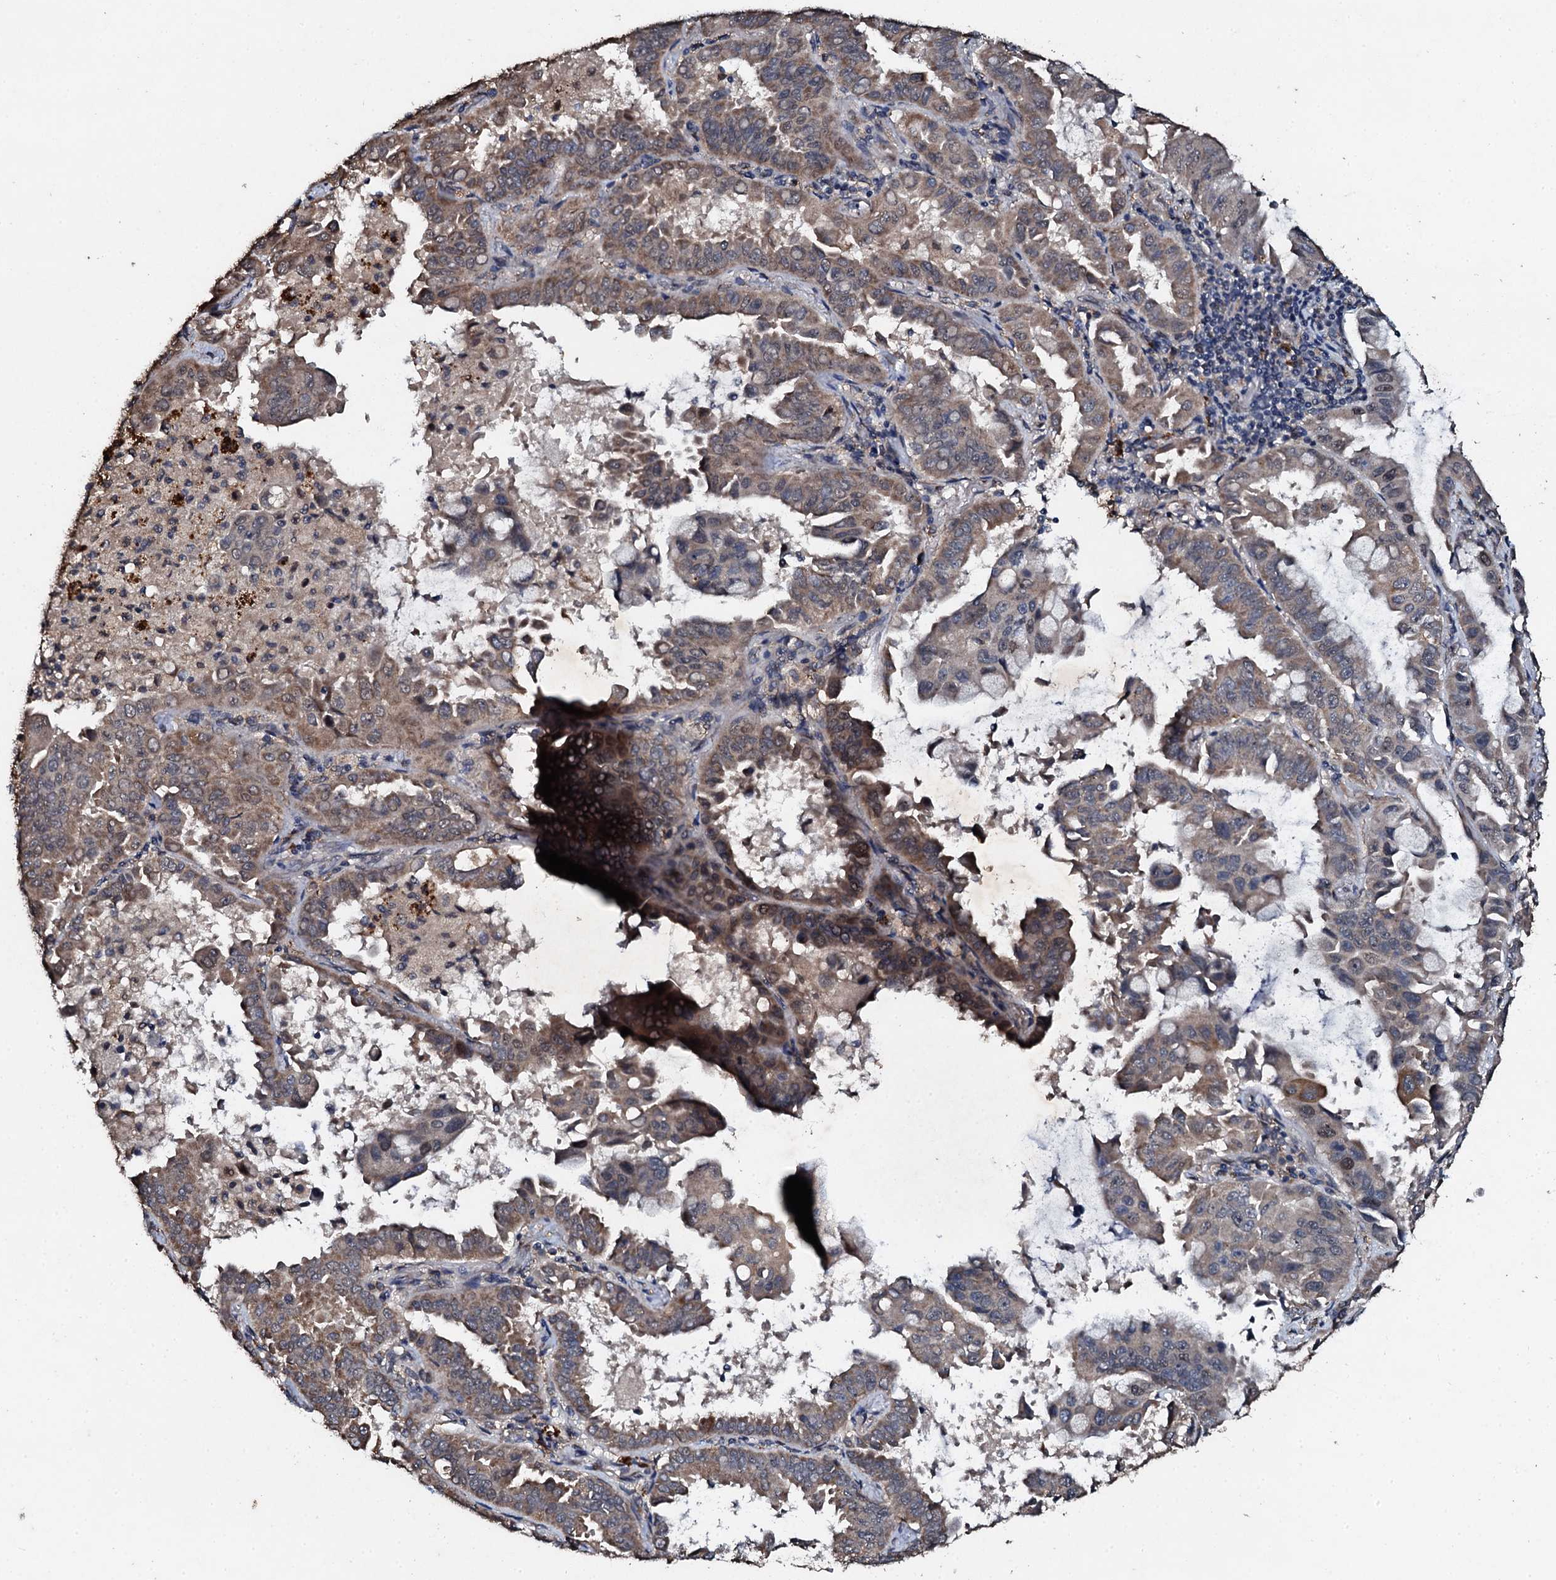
{"staining": {"intensity": "weak", "quantity": "25%-75%", "location": "cytoplasmic/membranous"}, "tissue": "lung cancer", "cell_type": "Tumor cells", "image_type": "cancer", "snomed": [{"axis": "morphology", "description": "Adenocarcinoma, NOS"}, {"axis": "topography", "description": "Lung"}], "caption": "A low amount of weak cytoplasmic/membranous positivity is identified in about 25%-75% of tumor cells in lung adenocarcinoma tissue. Using DAB (3,3'-diaminobenzidine) (brown) and hematoxylin (blue) stains, captured at high magnification using brightfield microscopy.", "gene": "ADAMTS10", "patient": {"sex": "male", "age": 64}}